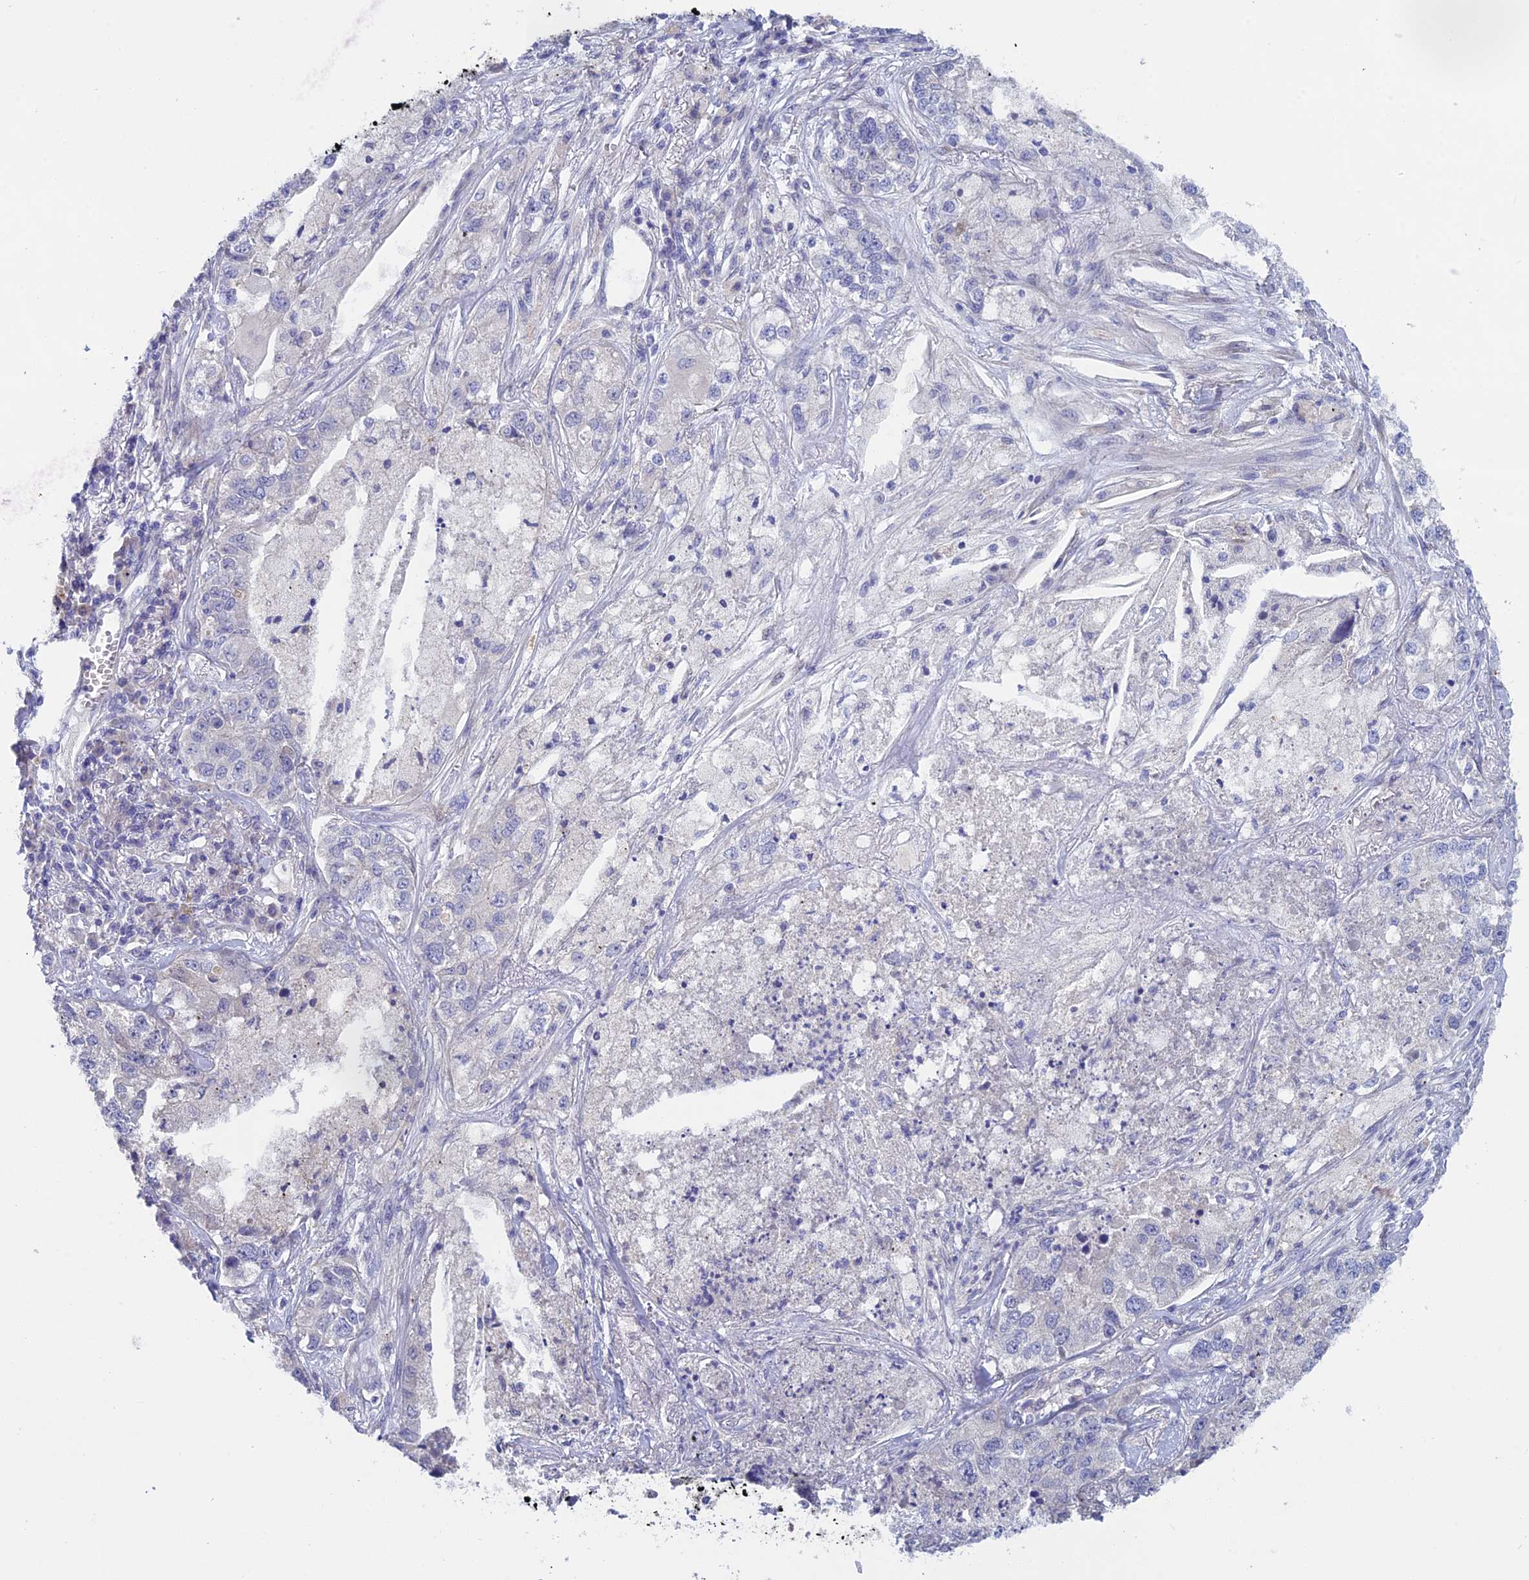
{"staining": {"intensity": "negative", "quantity": "none", "location": "none"}, "tissue": "lung cancer", "cell_type": "Tumor cells", "image_type": "cancer", "snomed": [{"axis": "morphology", "description": "Adenocarcinoma, NOS"}, {"axis": "topography", "description": "Lung"}], "caption": "Lung cancer (adenocarcinoma) stained for a protein using immunohistochemistry (IHC) exhibits no staining tumor cells.", "gene": "XPO7", "patient": {"sex": "male", "age": 49}}